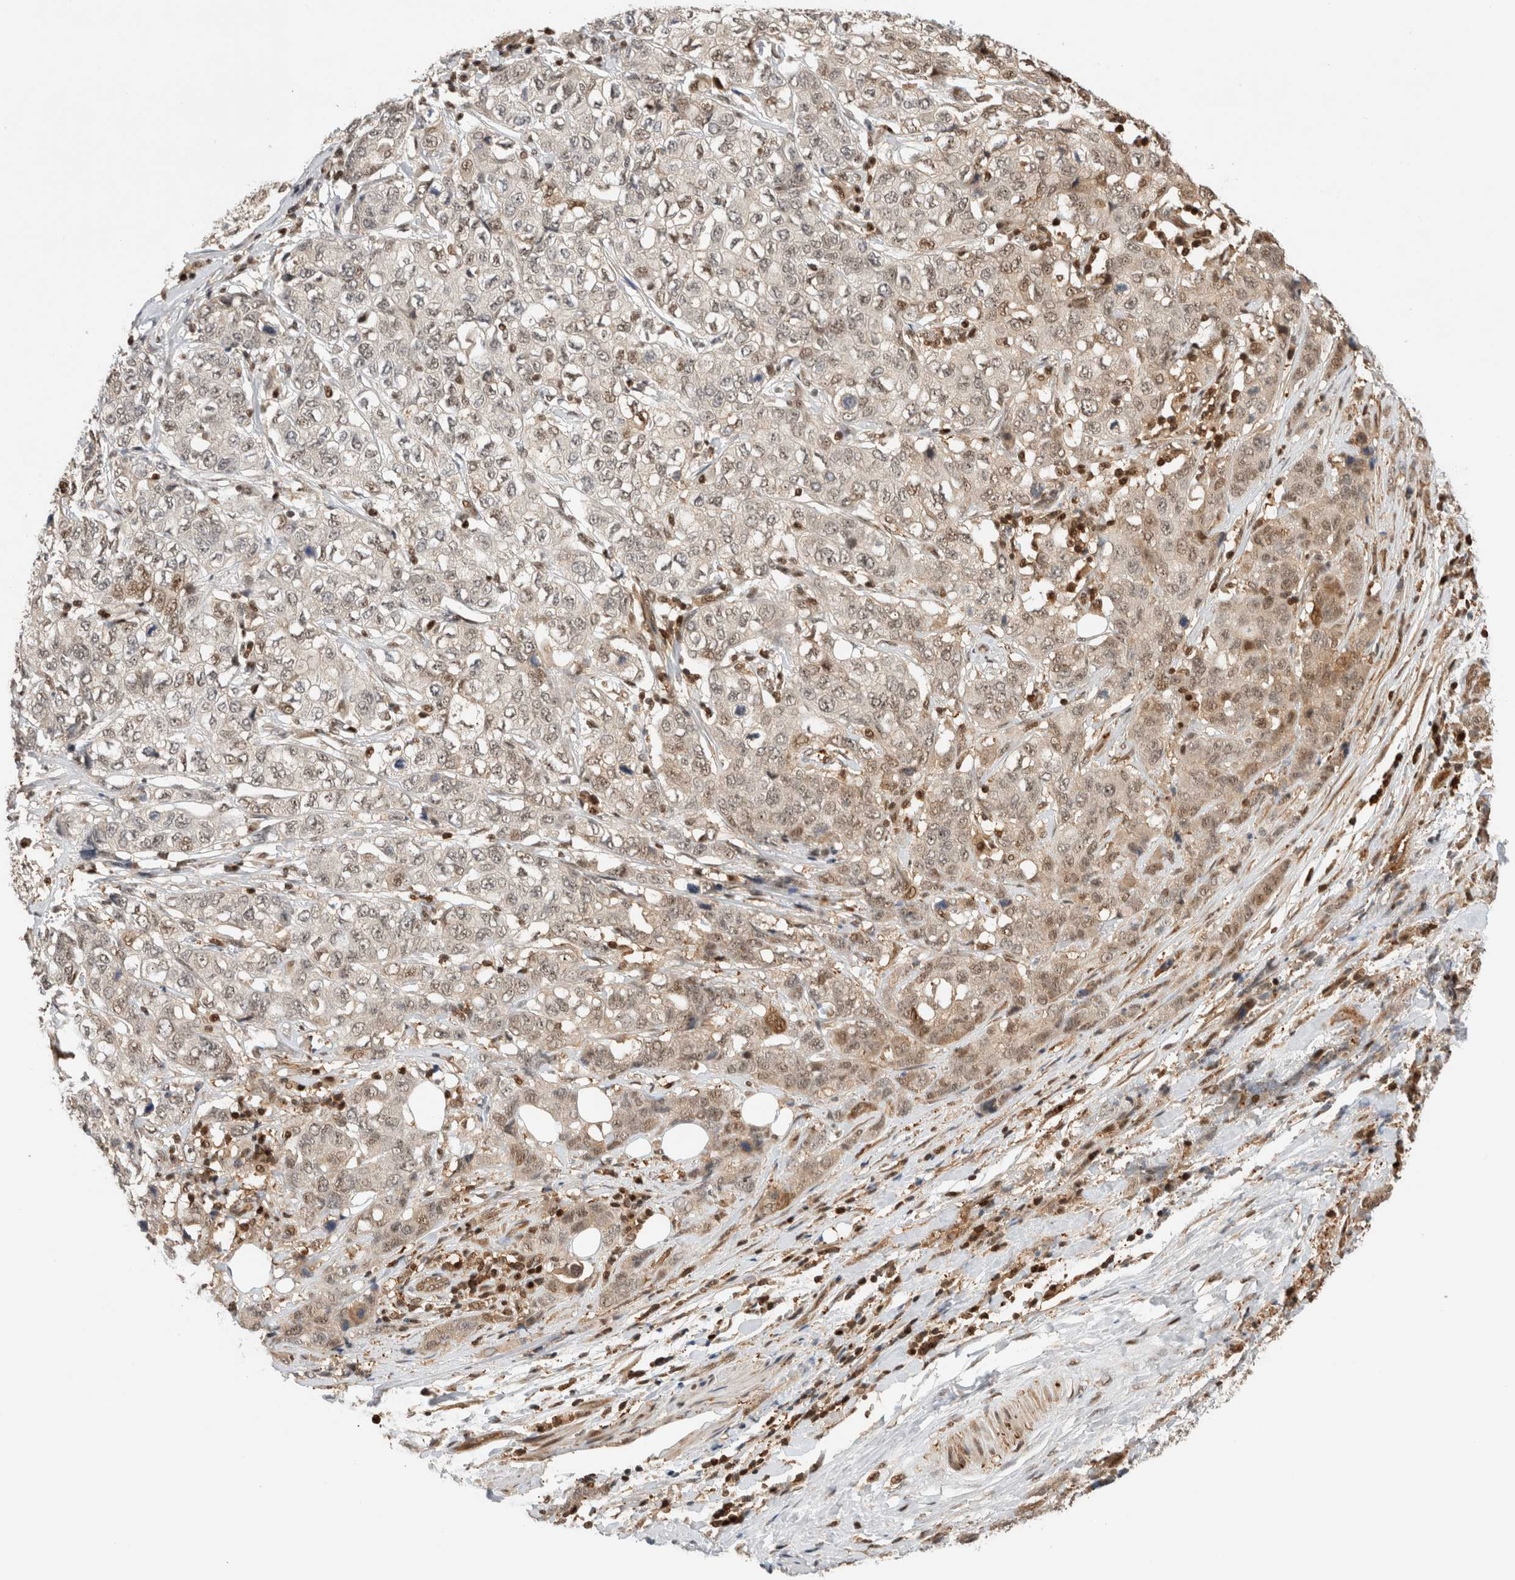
{"staining": {"intensity": "weak", "quantity": "25%-75%", "location": "nuclear"}, "tissue": "stomach cancer", "cell_type": "Tumor cells", "image_type": "cancer", "snomed": [{"axis": "morphology", "description": "Adenocarcinoma, NOS"}, {"axis": "topography", "description": "Stomach"}], "caption": "Protein expression analysis of human adenocarcinoma (stomach) reveals weak nuclear expression in approximately 25%-75% of tumor cells.", "gene": "SNRNP40", "patient": {"sex": "male", "age": 48}}